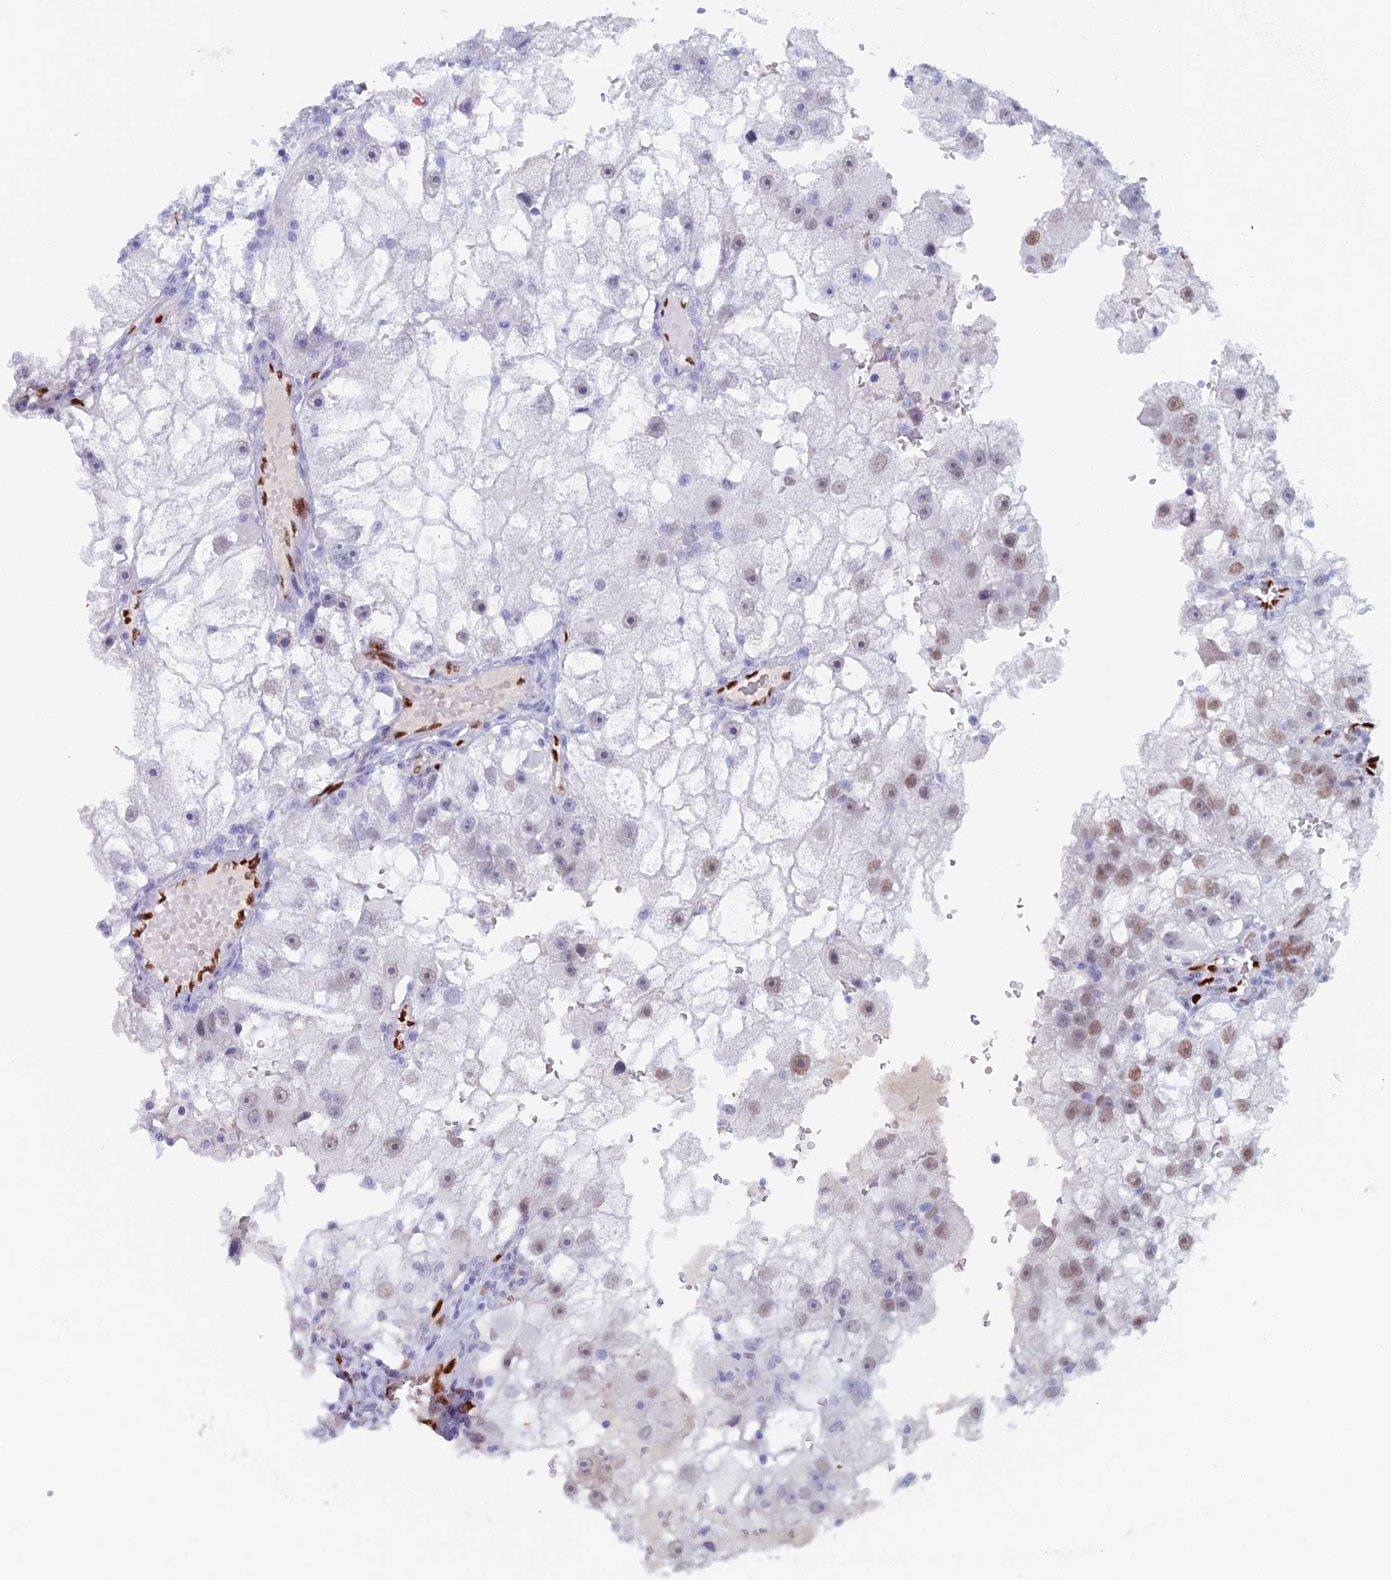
{"staining": {"intensity": "weak", "quantity": "<25%", "location": "nuclear"}, "tissue": "renal cancer", "cell_type": "Tumor cells", "image_type": "cancer", "snomed": [{"axis": "morphology", "description": "Adenocarcinoma, NOS"}, {"axis": "topography", "description": "Kidney"}], "caption": "Tumor cells show no significant staining in renal cancer (adenocarcinoma).", "gene": "NOL4L", "patient": {"sex": "male", "age": 63}}